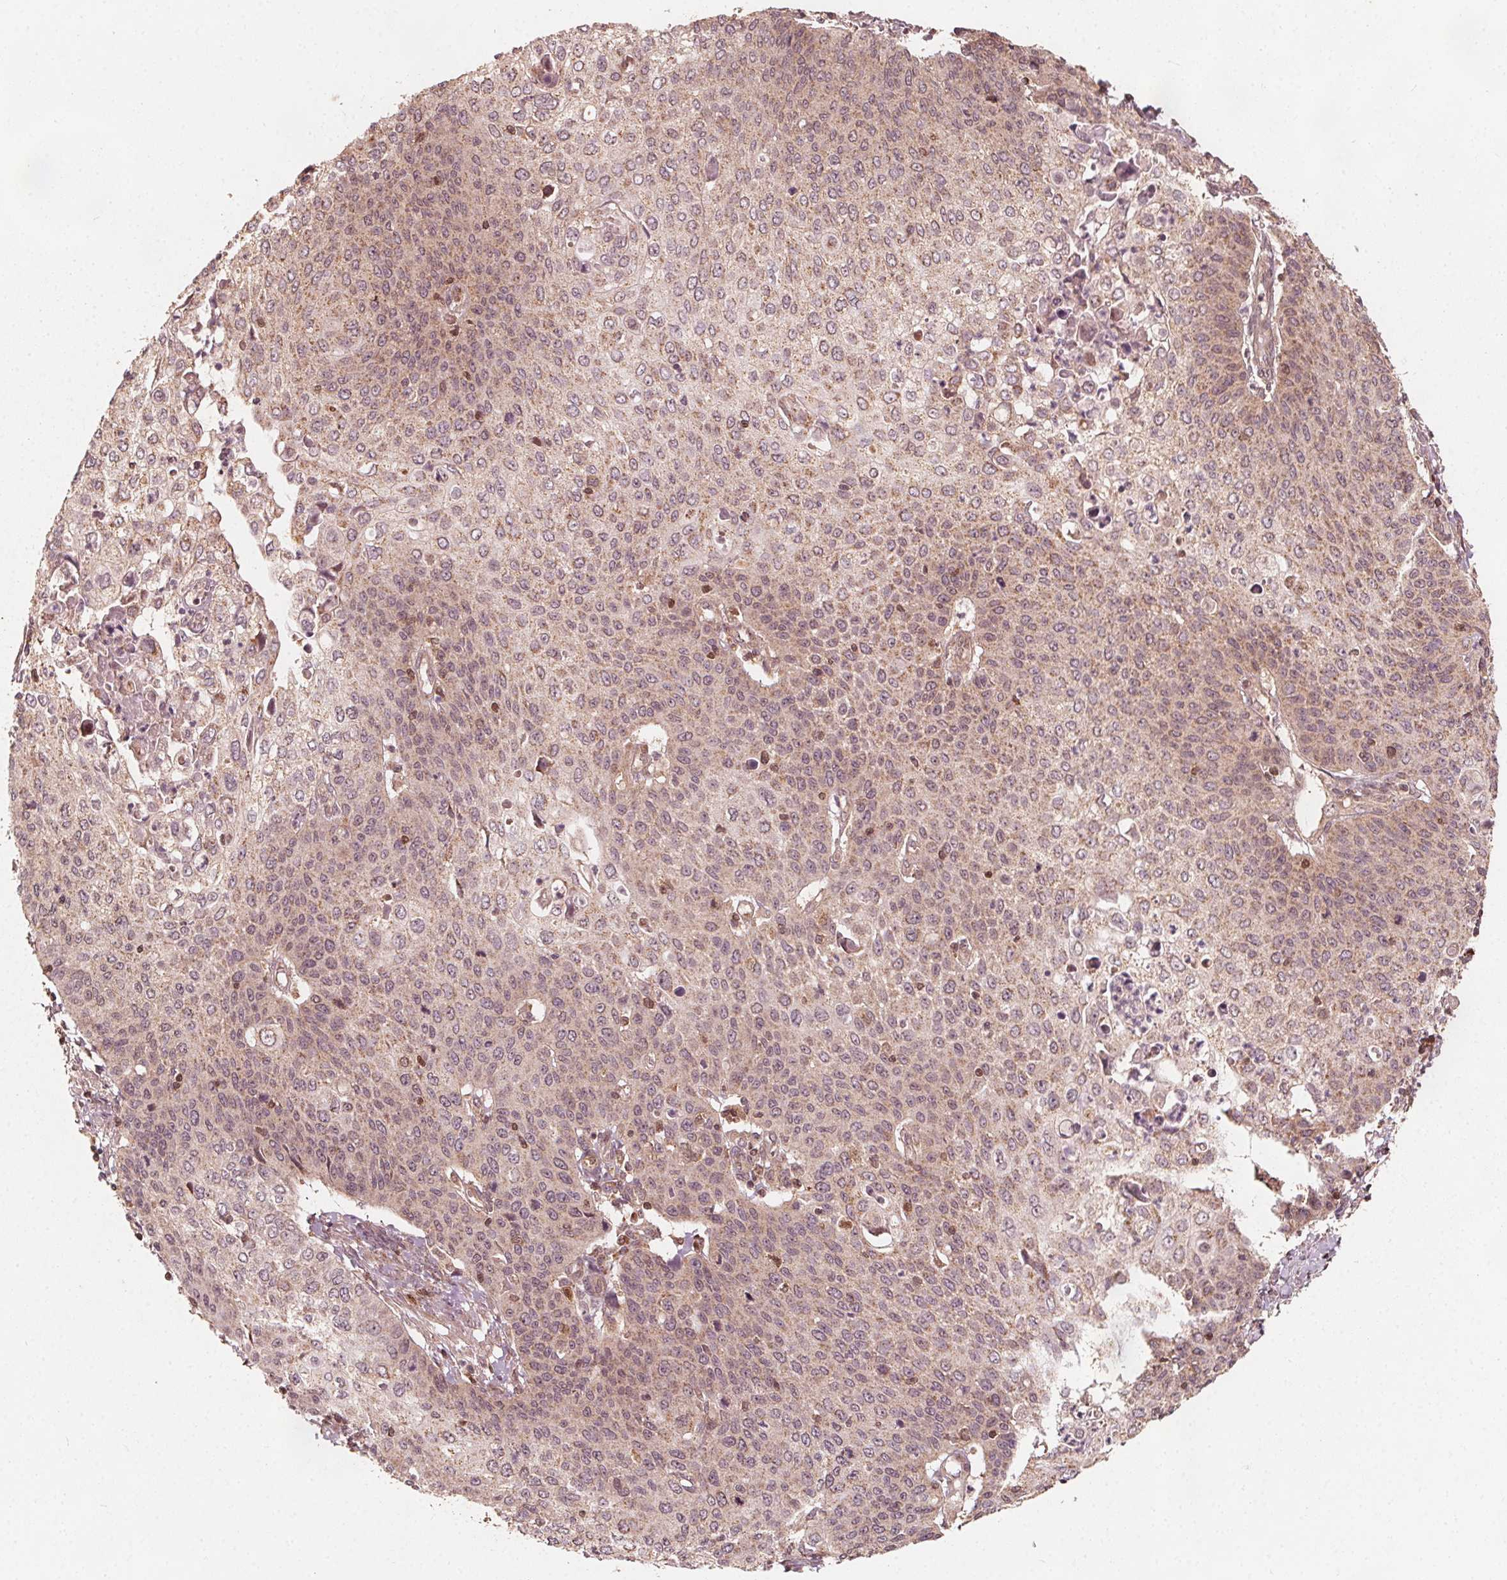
{"staining": {"intensity": "moderate", "quantity": "25%-75%", "location": "cytoplasmic/membranous"}, "tissue": "cervical cancer", "cell_type": "Tumor cells", "image_type": "cancer", "snomed": [{"axis": "morphology", "description": "Squamous cell carcinoma, NOS"}, {"axis": "topography", "description": "Cervix"}], "caption": "Immunohistochemistry (DAB (3,3'-diaminobenzidine)) staining of human cervical cancer reveals moderate cytoplasmic/membranous protein staining in about 25%-75% of tumor cells.", "gene": "AIP", "patient": {"sex": "female", "age": 65}}